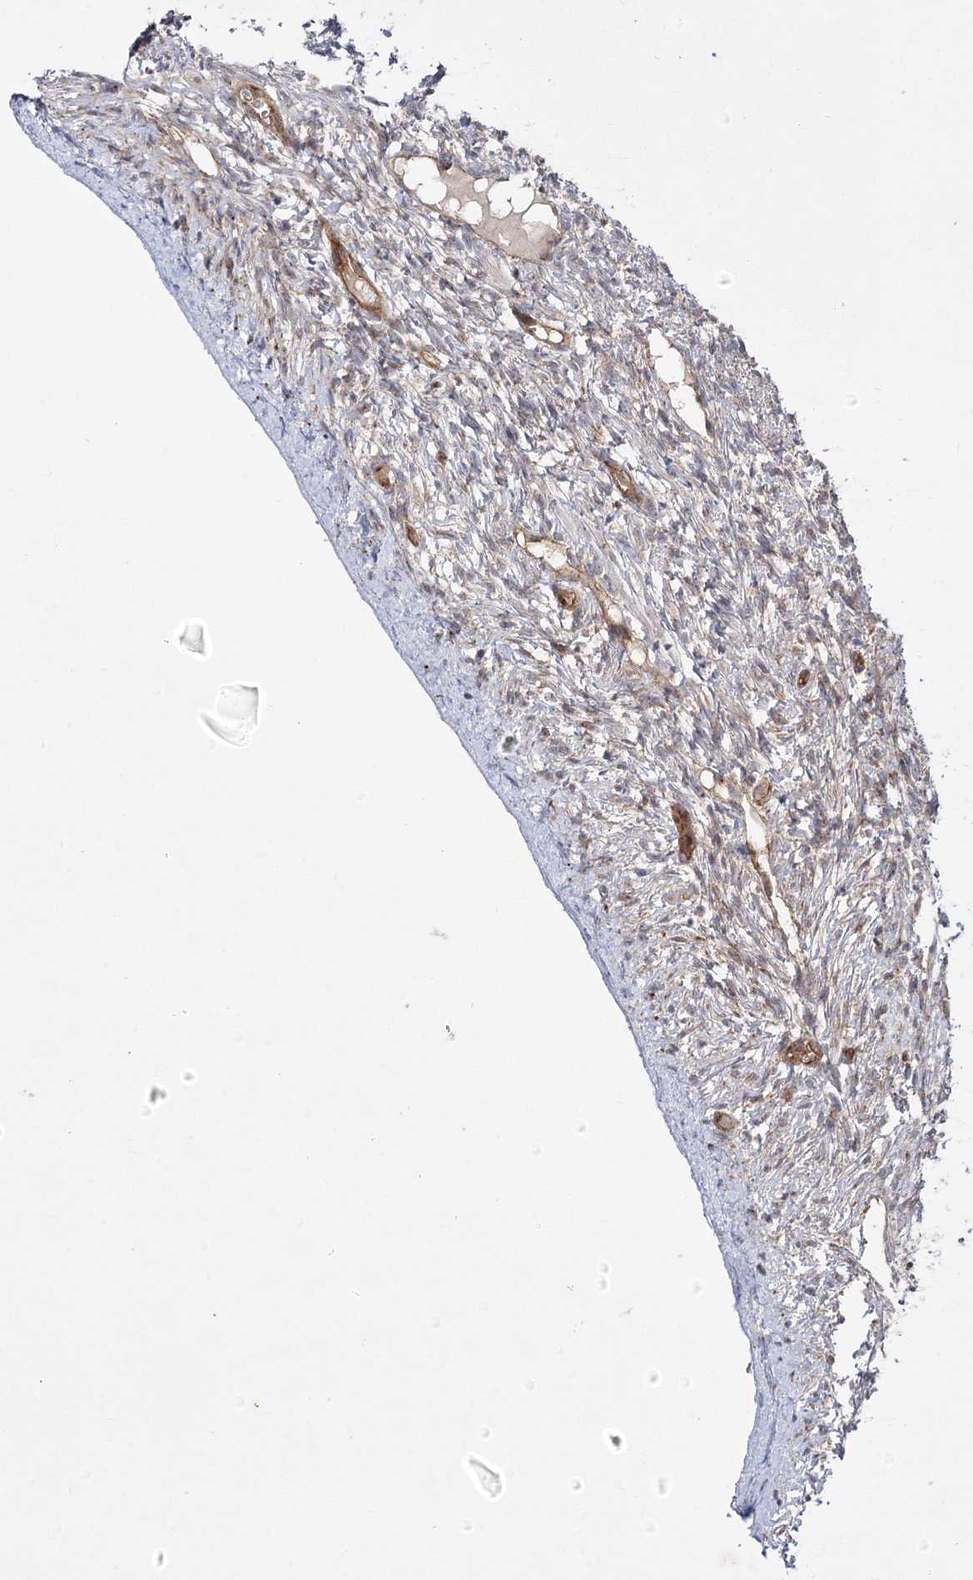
{"staining": {"intensity": "weak", "quantity": "<25%", "location": "cytoplasmic/membranous"}, "tissue": "ovary", "cell_type": "Ovarian stroma cells", "image_type": "normal", "snomed": [{"axis": "morphology", "description": "Normal tissue, NOS"}, {"axis": "topography", "description": "Ovary"}], "caption": "DAB immunohistochemical staining of unremarkable human ovary displays no significant staining in ovarian stroma cells.", "gene": "ARHGAP31", "patient": {"sex": "female", "age": 33}}